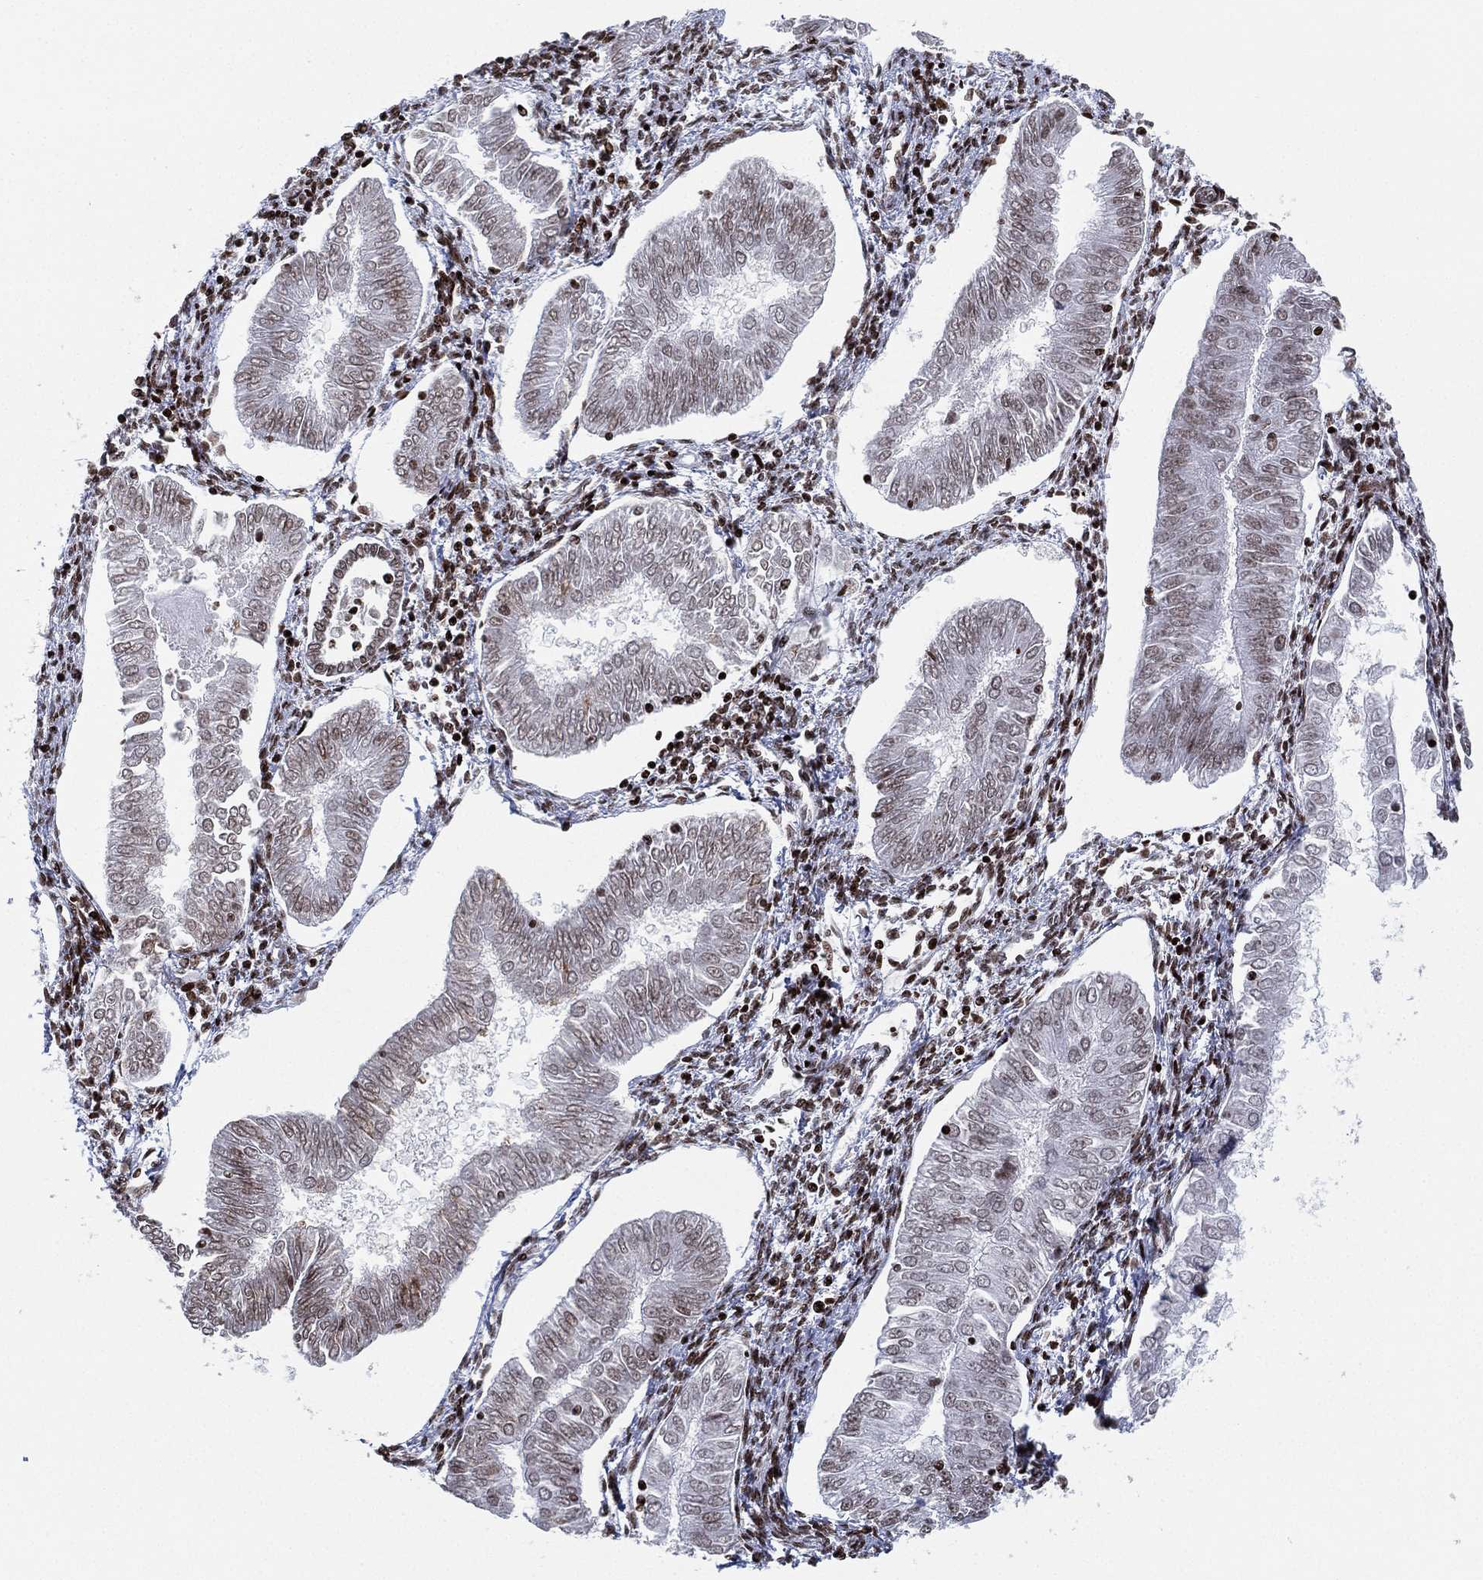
{"staining": {"intensity": "negative", "quantity": "none", "location": "none"}, "tissue": "endometrial cancer", "cell_type": "Tumor cells", "image_type": "cancer", "snomed": [{"axis": "morphology", "description": "Adenocarcinoma, NOS"}, {"axis": "topography", "description": "Endometrium"}], "caption": "Tumor cells are negative for brown protein staining in endometrial cancer.", "gene": "MFSD14A", "patient": {"sex": "female", "age": 53}}